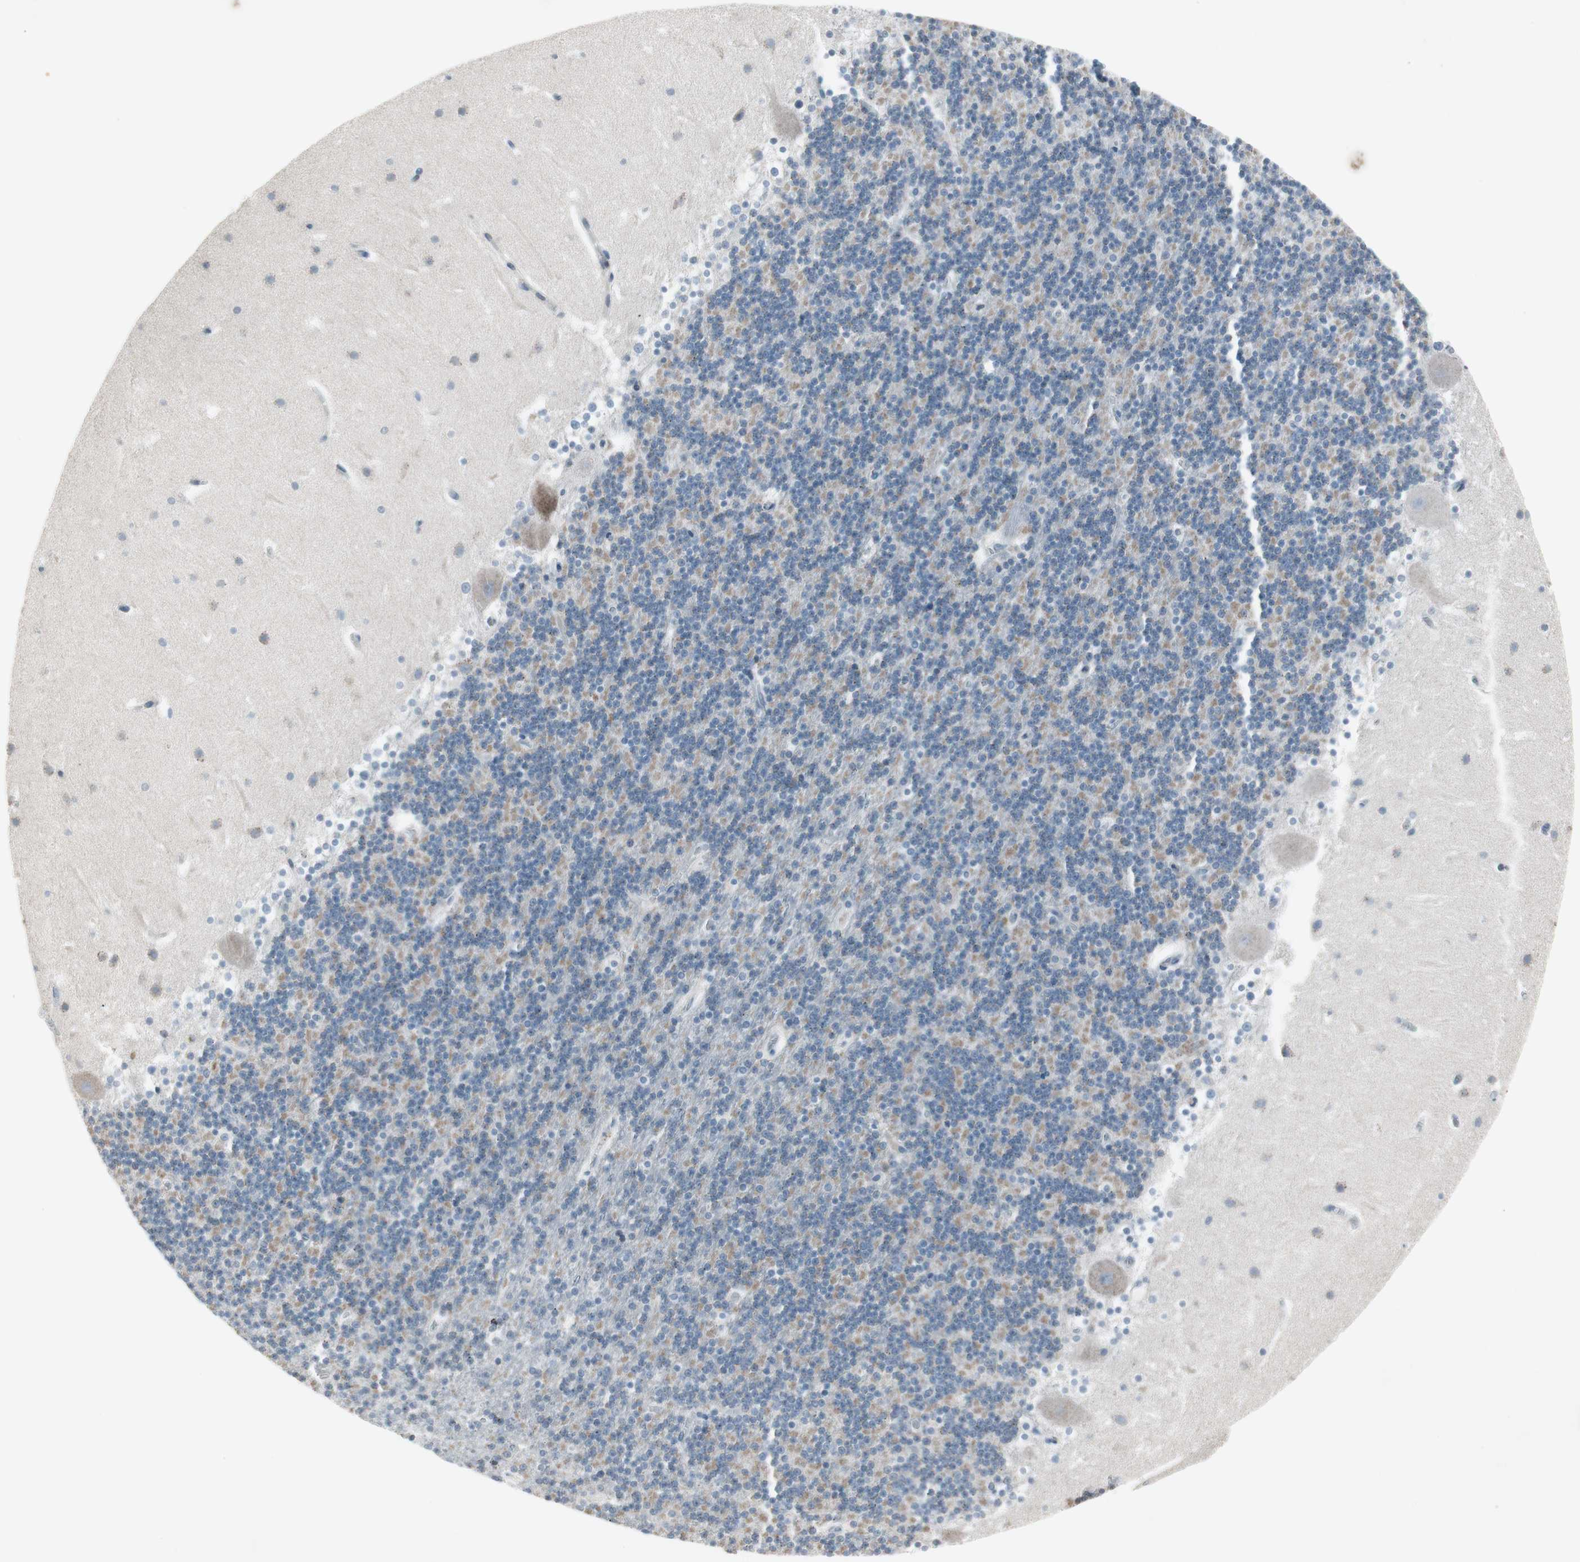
{"staining": {"intensity": "moderate", "quantity": "<25%", "location": "cytoplasmic/membranous"}, "tissue": "cerebellum", "cell_type": "Cells in granular layer", "image_type": "normal", "snomed": [{"axis": "morphology", "description": "Normal tissue, NOS"}, {"axis": "topography", "description": "Cerebellum"}], "caption": "Immunohistochemical staining of unremarkable human cerebellum demonstrates moderate cytoplasmic/membranous protein staining in approximately <25% of cells in granular layer.", "gene": "ARG2", "patient": {"sex": "male", "age": 45}}